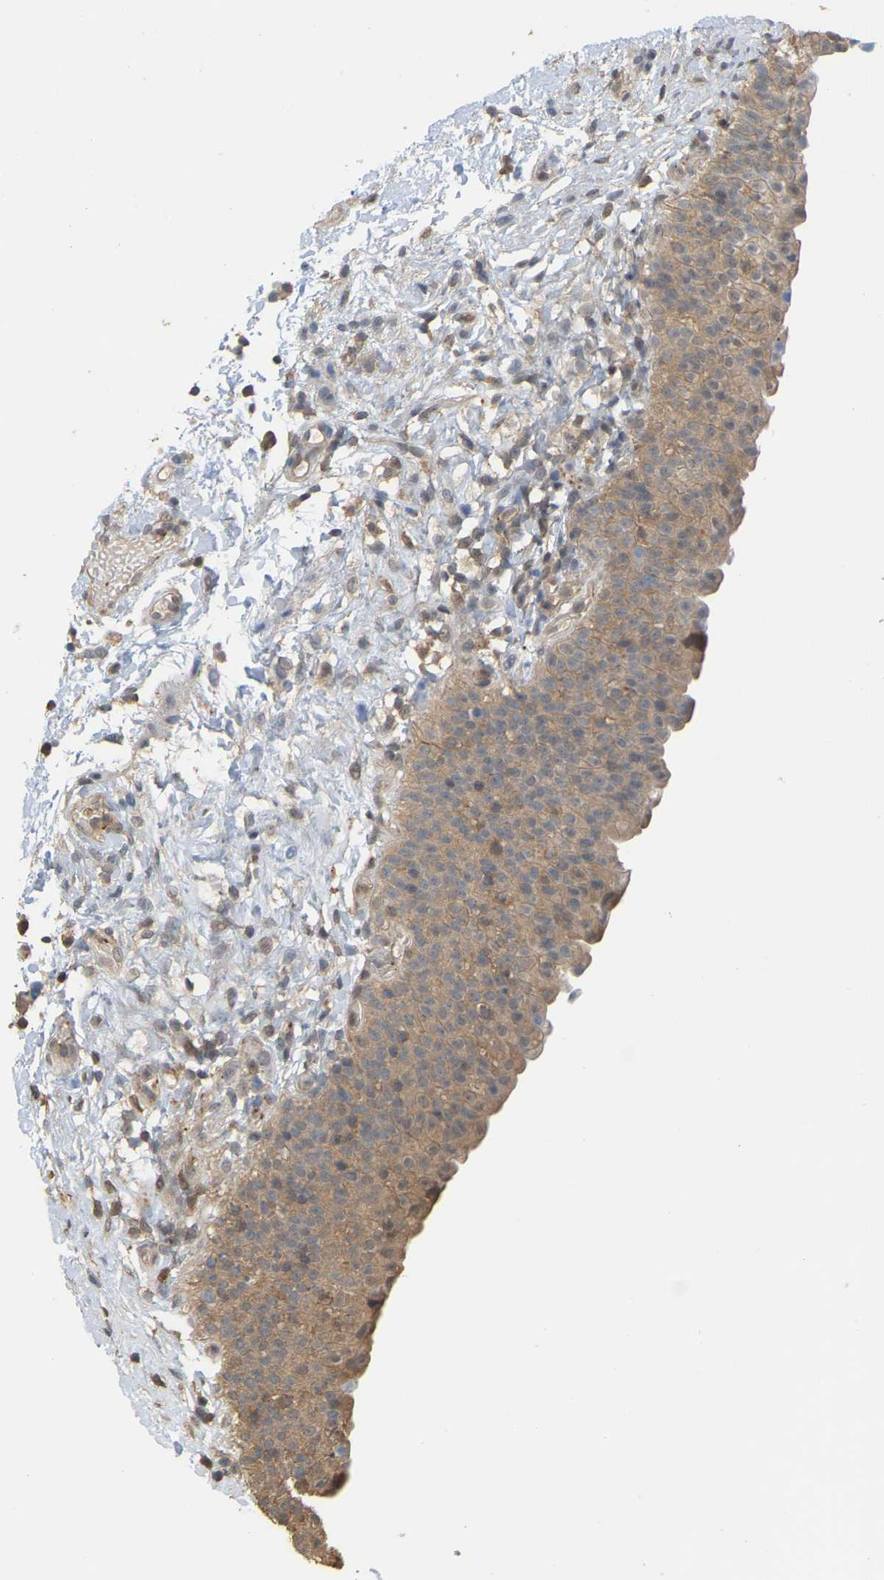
{"staining": {"intensity": "moderate", "quantity": ">75%", "location": "cytoplasmic/membranous"}, "tissue": "urinary bladder", "cell_type": "Urothelial cells", "image_type": "normal", "snomed": [{"axis": "morphology", "description": "Normal tissue, NOS"}, {"axis": "topography", "description": "Urinary bladder"}], "caption": "Unremarkable urinary bladder was stained to show a protein in brown. There is medium levels of moderate cytoplasmic/membranous expression in about >75% of urothelial cells. (IHC, brightfield microscopy, high magnification).", "gene": "MTPN", "patient": {"sex": "male", "age": 55}}